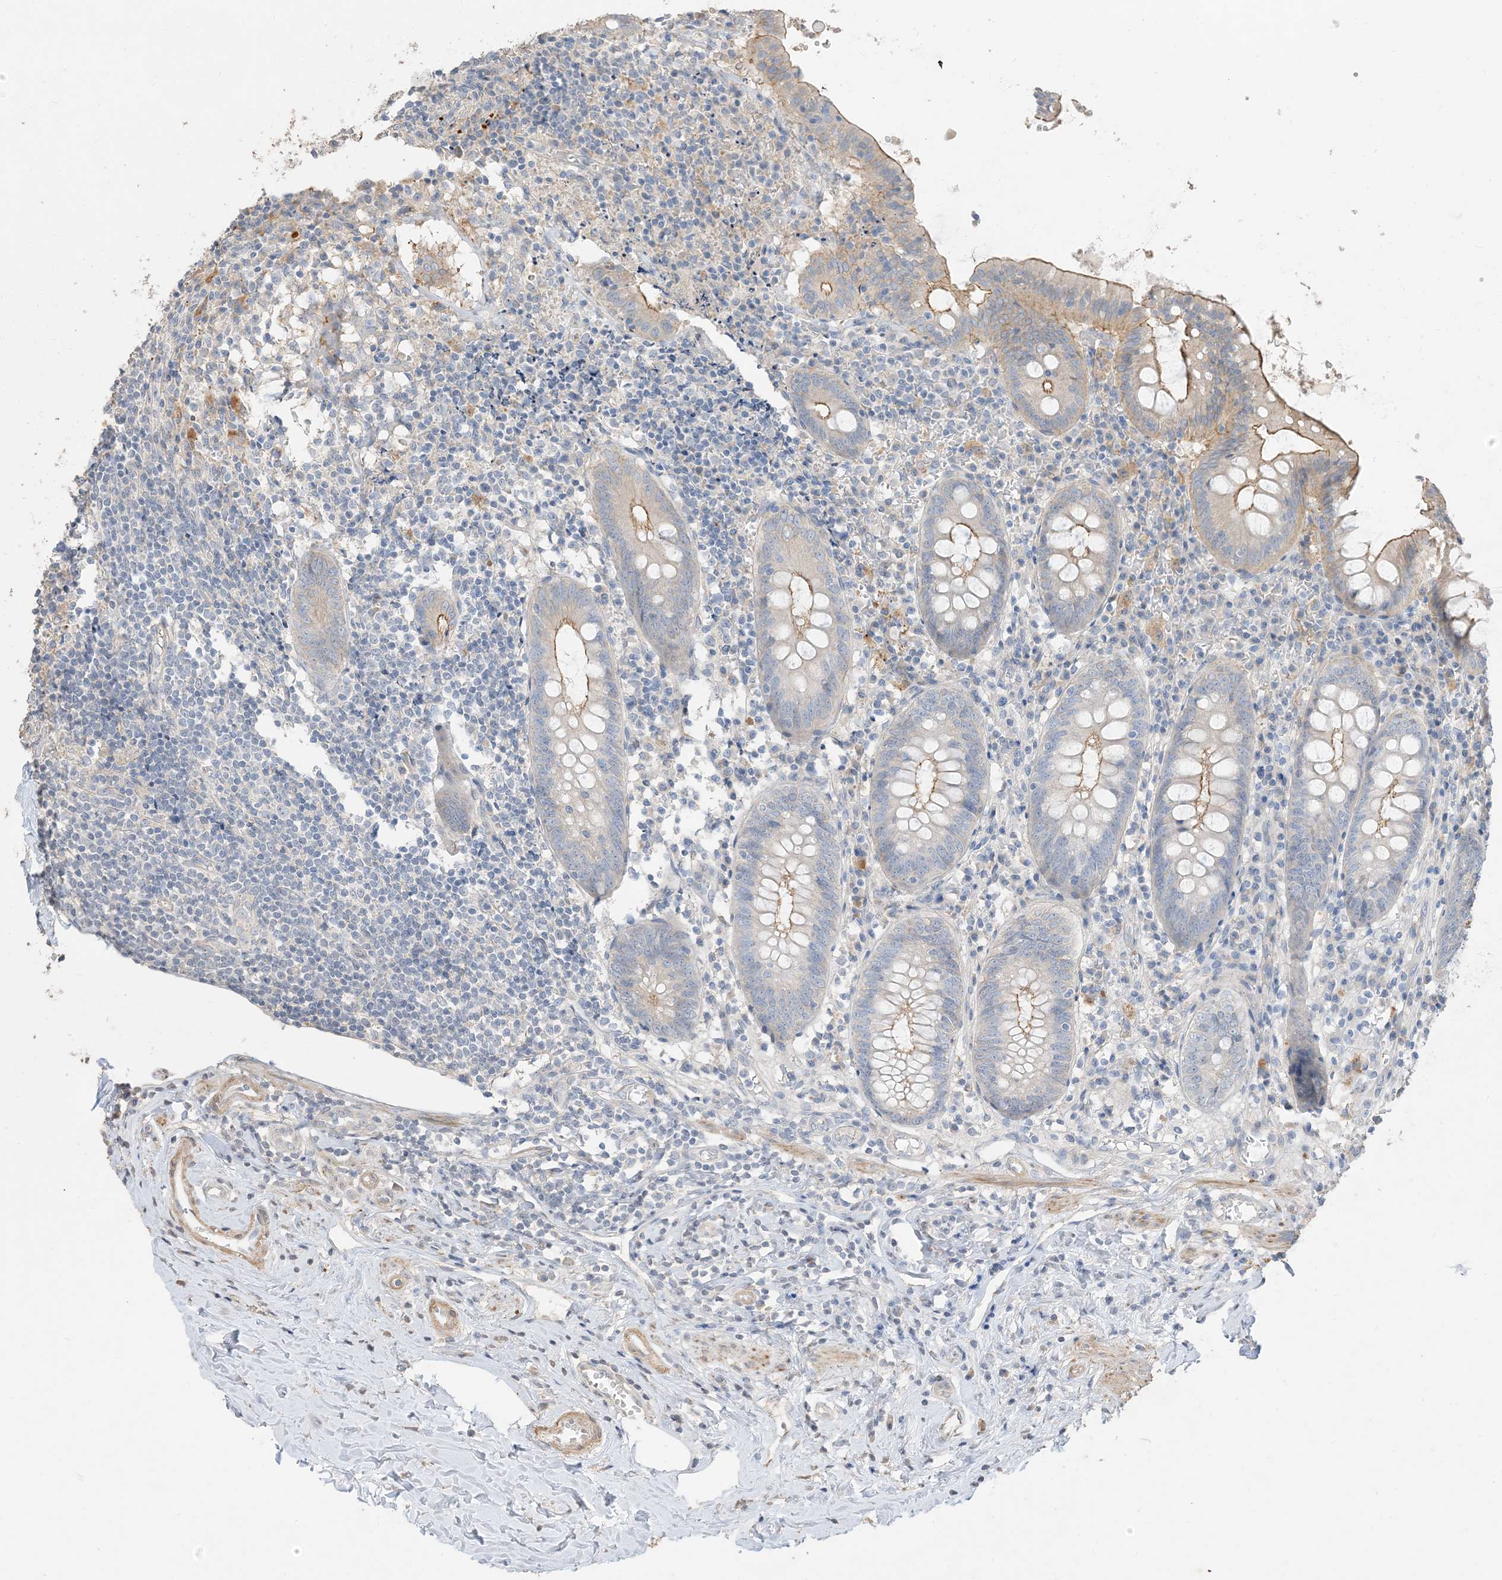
{"staining": {"intensity": "moderate", "quantity": "<25%", "location": "cytoplasmic/membranous"}, "tissue": "appendix", "cell_type": "Glandular cells", "image_type": "normal", "snomed": [{"axis": "morphology", "description": "Normal tissue, NOS"}, {"axis": "topography", "description": "Appendix"}], "caption": "This is an image of immunohistochemistry (IHC) staining of normal appendix, which shows moderate staining in the cytoplasmic/membranous of glandular cells.", "gene": "RNF175", "patient": {"sex": "female", "age": 54}}